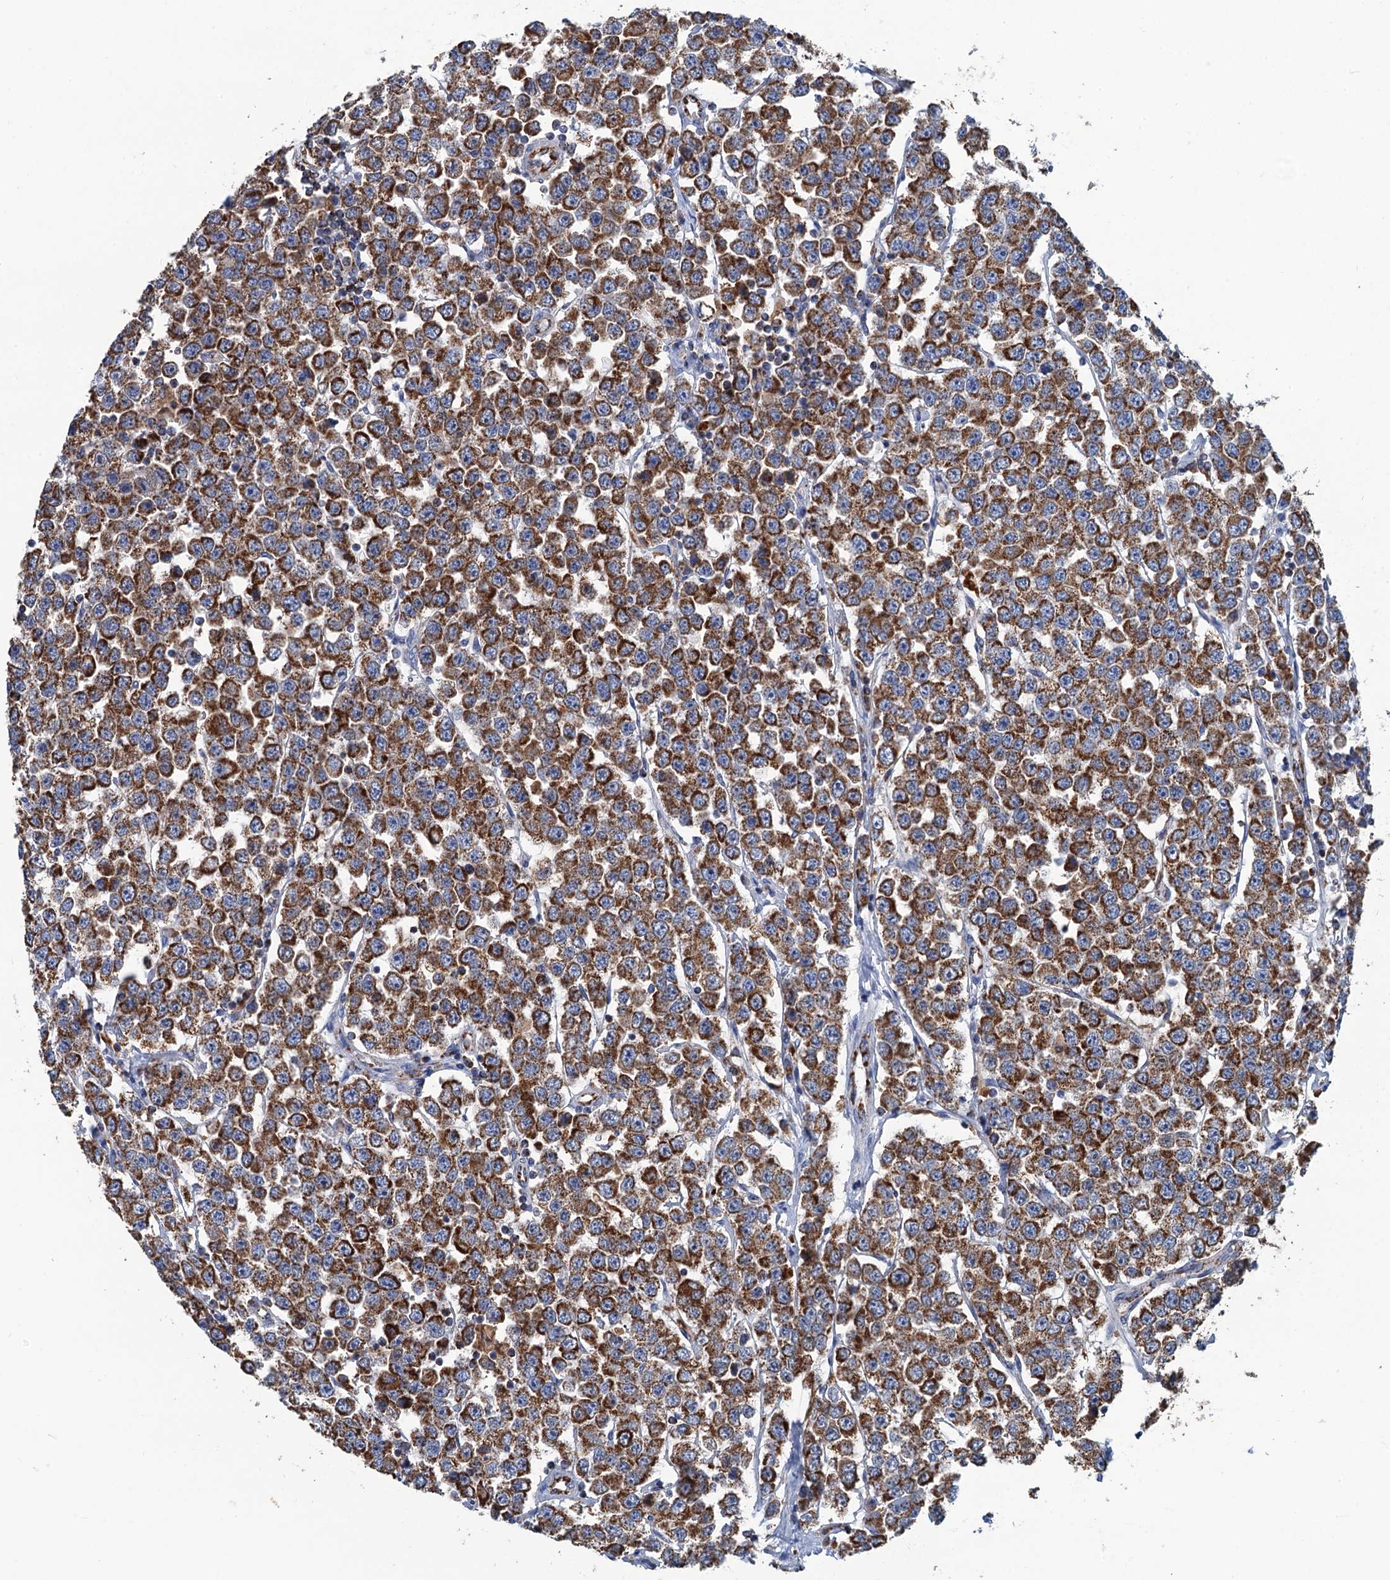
{"staining": {"intensity": "strong", "quantity": ">75%", "location": "cytoplasmic/membranous"}, "tissue": "testis cancer", "cell_type": "Tumor cells", "image_type": "cancer", "snomed": [{"axis": "morphology", "description": "Seminoma, NOS"}, {"axis": "topography", "description": "Testis"}], "caption": "Brown immunohistochemical staining in human seminoma (testis) shows strong cytoplasmic/membranous staining in approximately >75% of tumor cells.", "gene": "IVD", "patient": {"sex": "male", "age": 28}}